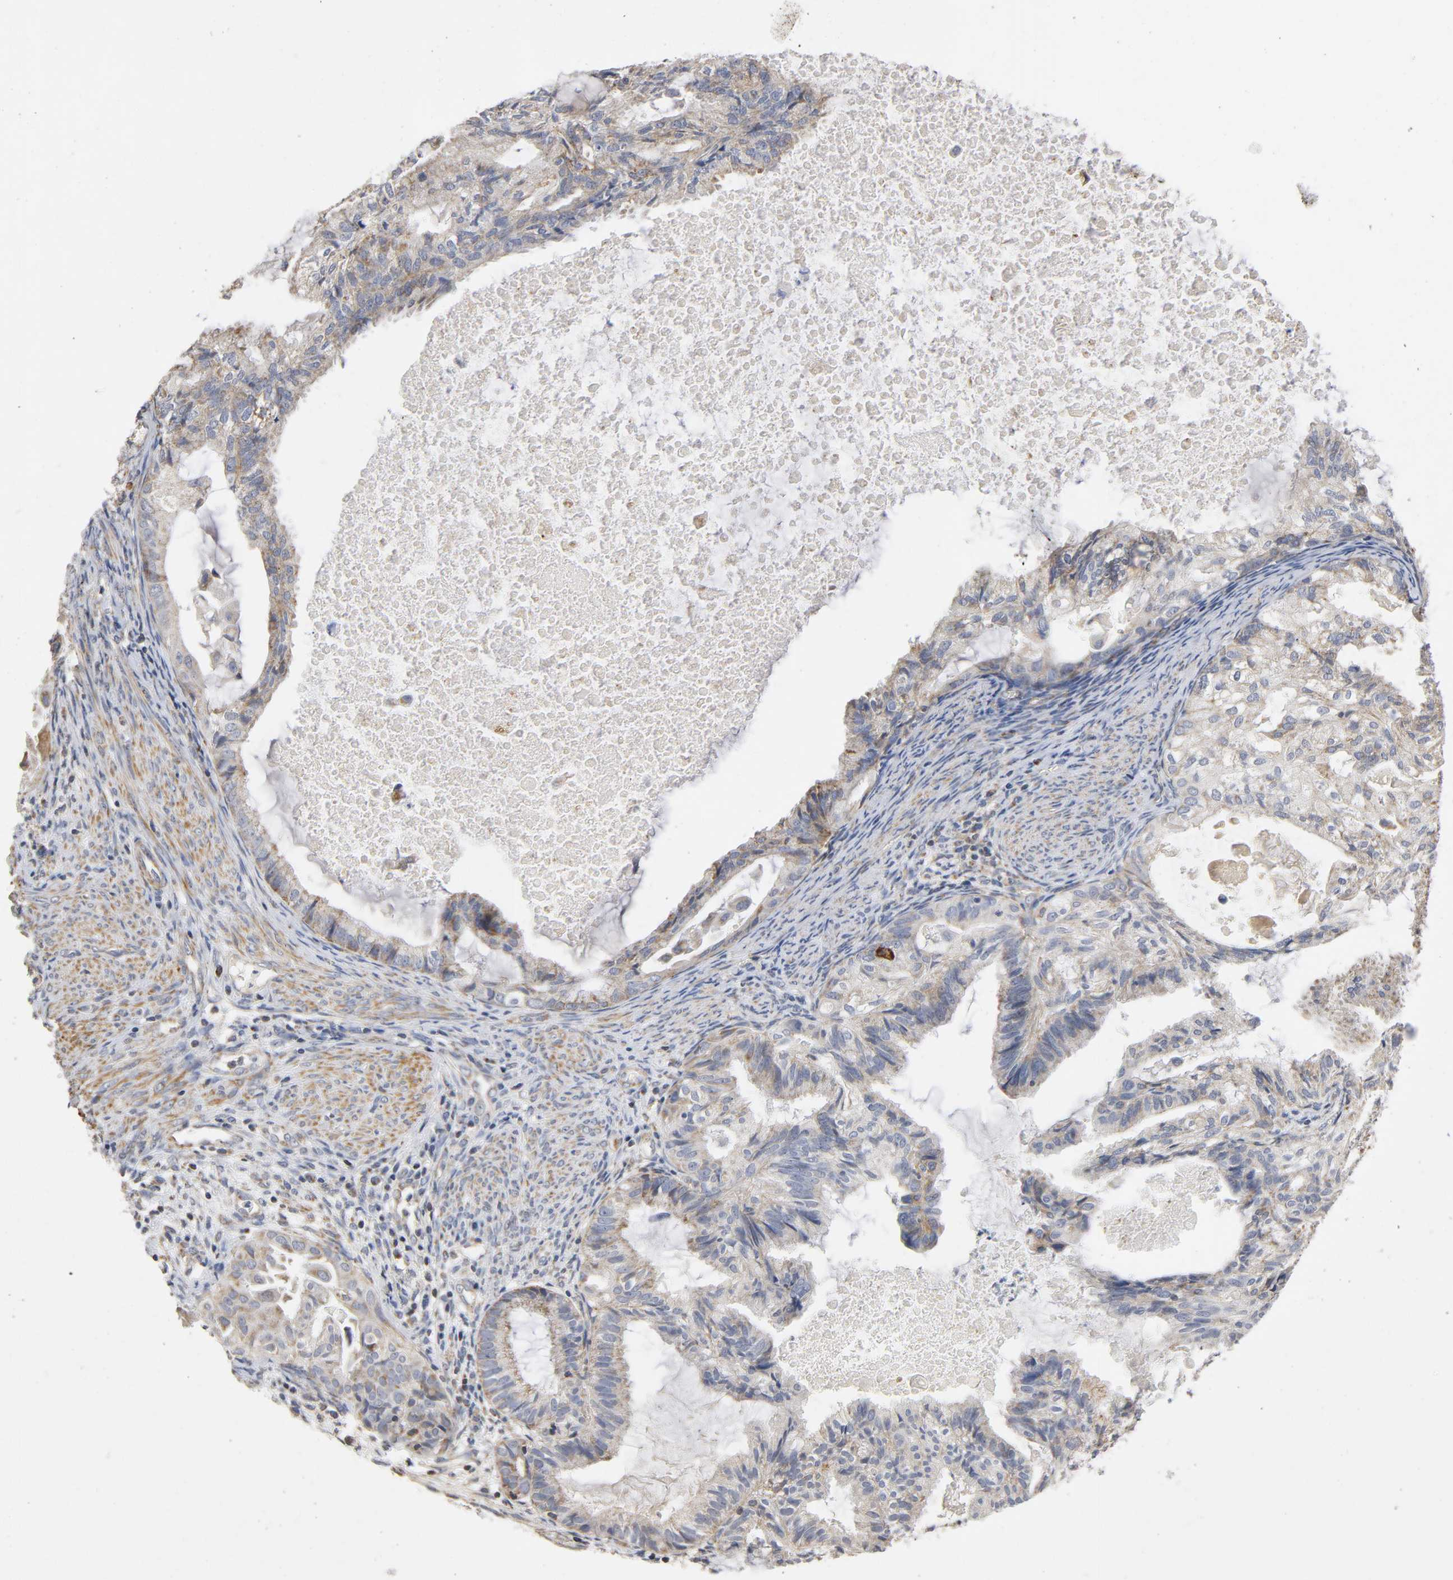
{"staining": {"intensity": "moderate", "quantity": ">75%", "location": "cytoplasmic/membranous"}, "tissue": "cervical cancer", "cell_type": "Tumor cells", "image_type": "cancer", "snomed": [{"axis": "morphology", "description": "Normal tissue, NOS"}, {"axis": "morphology", "description": "Adenocarcinoma, NOS"}, {"axis": "topography", "description": "Cervix"}, {"axis": "topography", "description": "Endometrium"}], "caption": "Cervical cancer stained with IHC displays moderate cytoplasmic/membranous expression in approximately >75% of tumor cells. Immunohistochemistry (ihc) stains the protein in brown and the nuclei are stained blue.", "gene": "SYT16", "patient": {"sex": "female", "age": 86}}